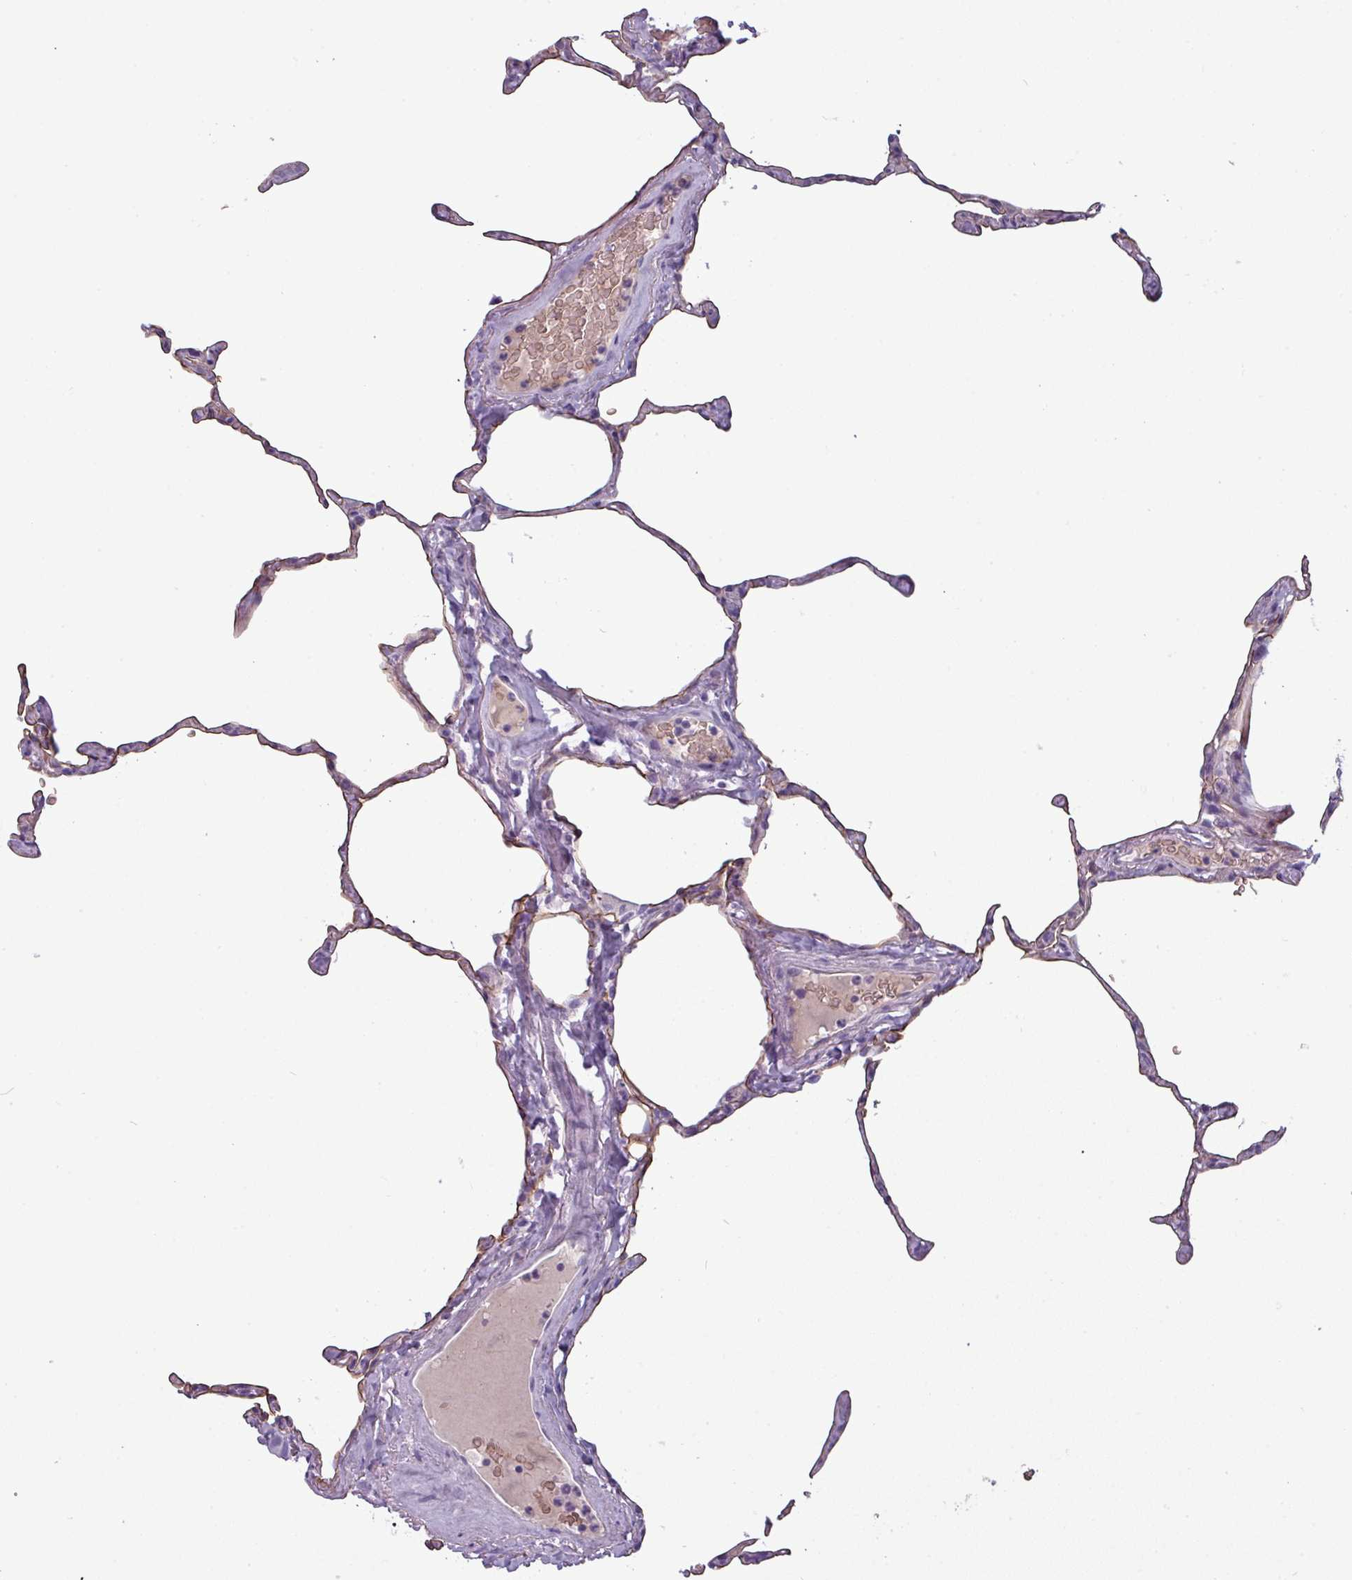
{"staining": {"intensity": "weak", "quantity": "25%-75%", "location": "cytoplasmic/membranous"}, "tissue": "lung", "cell_type": "Alveolar cells", "image_type": "normal", "snomed": [{"axis": "morphology", "description": "Normal tissue, NOS"}, {"axis": "topography", "description": "Lung"}], "caption": "Lung stained with immunohistochemistry (IHC) demonstrates weak cytoplasmic/membranous staining in approximately 25%-75% of alveolar cells. (brown staining indicates protein expression, while blue staining denotes nuclei).", "gene": "AREL1", "patient": {"sex": "male", "age": 65}}